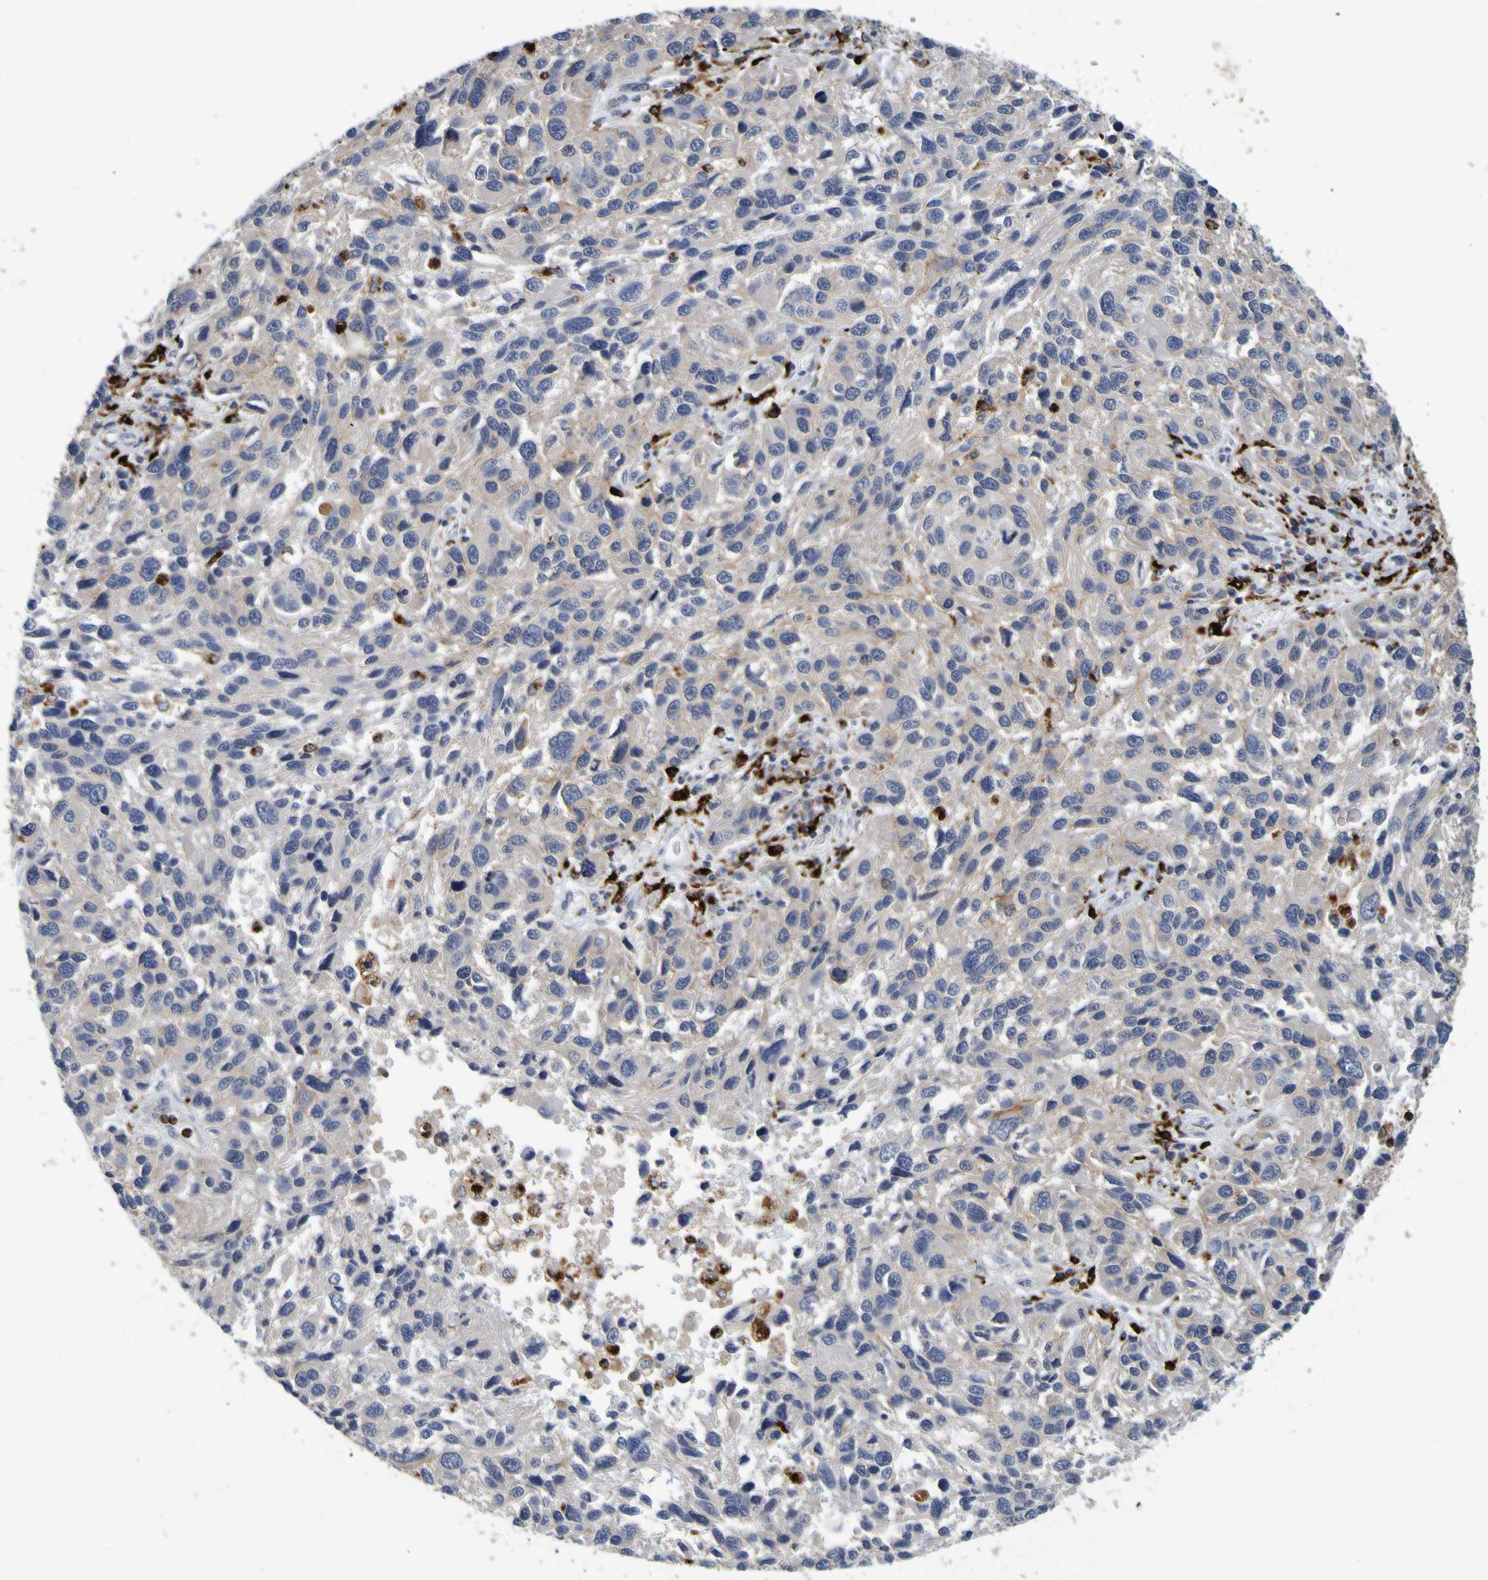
{"staining": {"intensity": "weak", "quantity": "<25%", "location": "cytoplasmic/membranous"}, "tissue": "melanoma", "cell_type": "Tumor cells", "image_type": "cancer", "snomed": [{"axis": "morphology", "description": "Malignant melanoma, NOS"}, {"axis": "topography", "description": "Skin"}], "caption": "High power microscopy photomicrograph of an immunohistochemistry (IHC) micrograph of malignant melanoma, revealing no significant positivity in tumor cells.", "gene": "TPH1", "patient": {"sex": "male", "age": 53}}